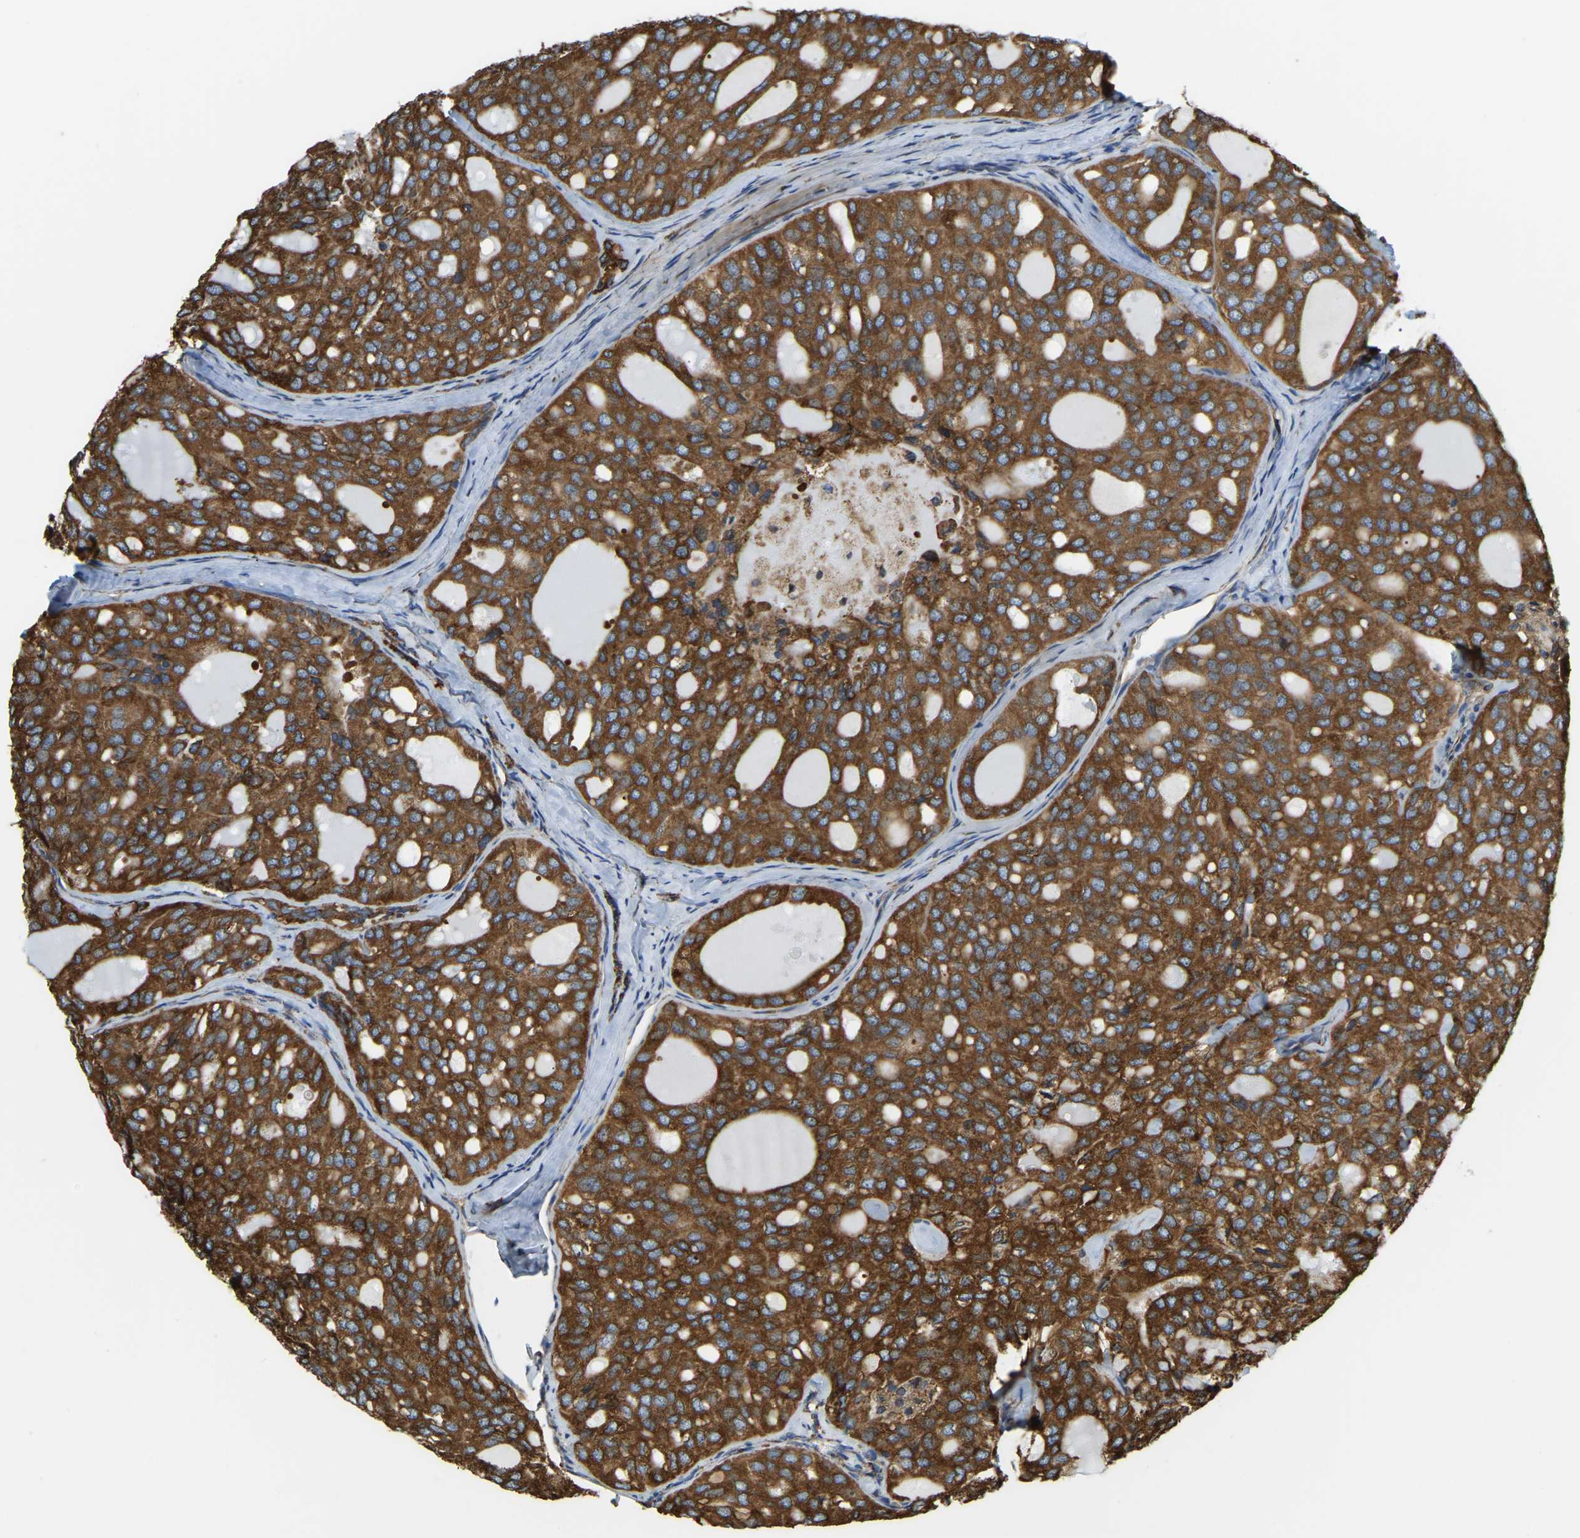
{"staining": {"intensity": "strong", "quantity": ">75%", "location": "cytoplasmic/membranous"}, "tissue": "thyroid cancer", "cell_type": "Tumor cells", "image_type": "cancer", "snomed": [{"axis": "morphology", "description": "Follicular adenoma carcinoma, NOS"}, {"axis": "topography", "description": "Thyroid gland"}], "caption": "Thyroid cancer (follicular adenoma carcinoma) tissue exhibits strong cytoplasmic/membranous staining in about >75% of tumor cells The protein of interest is shown in brown color, while the nuclei are stained blue.", "gene": "RNF115", "patient": {"sex": "male", "age": 75}}